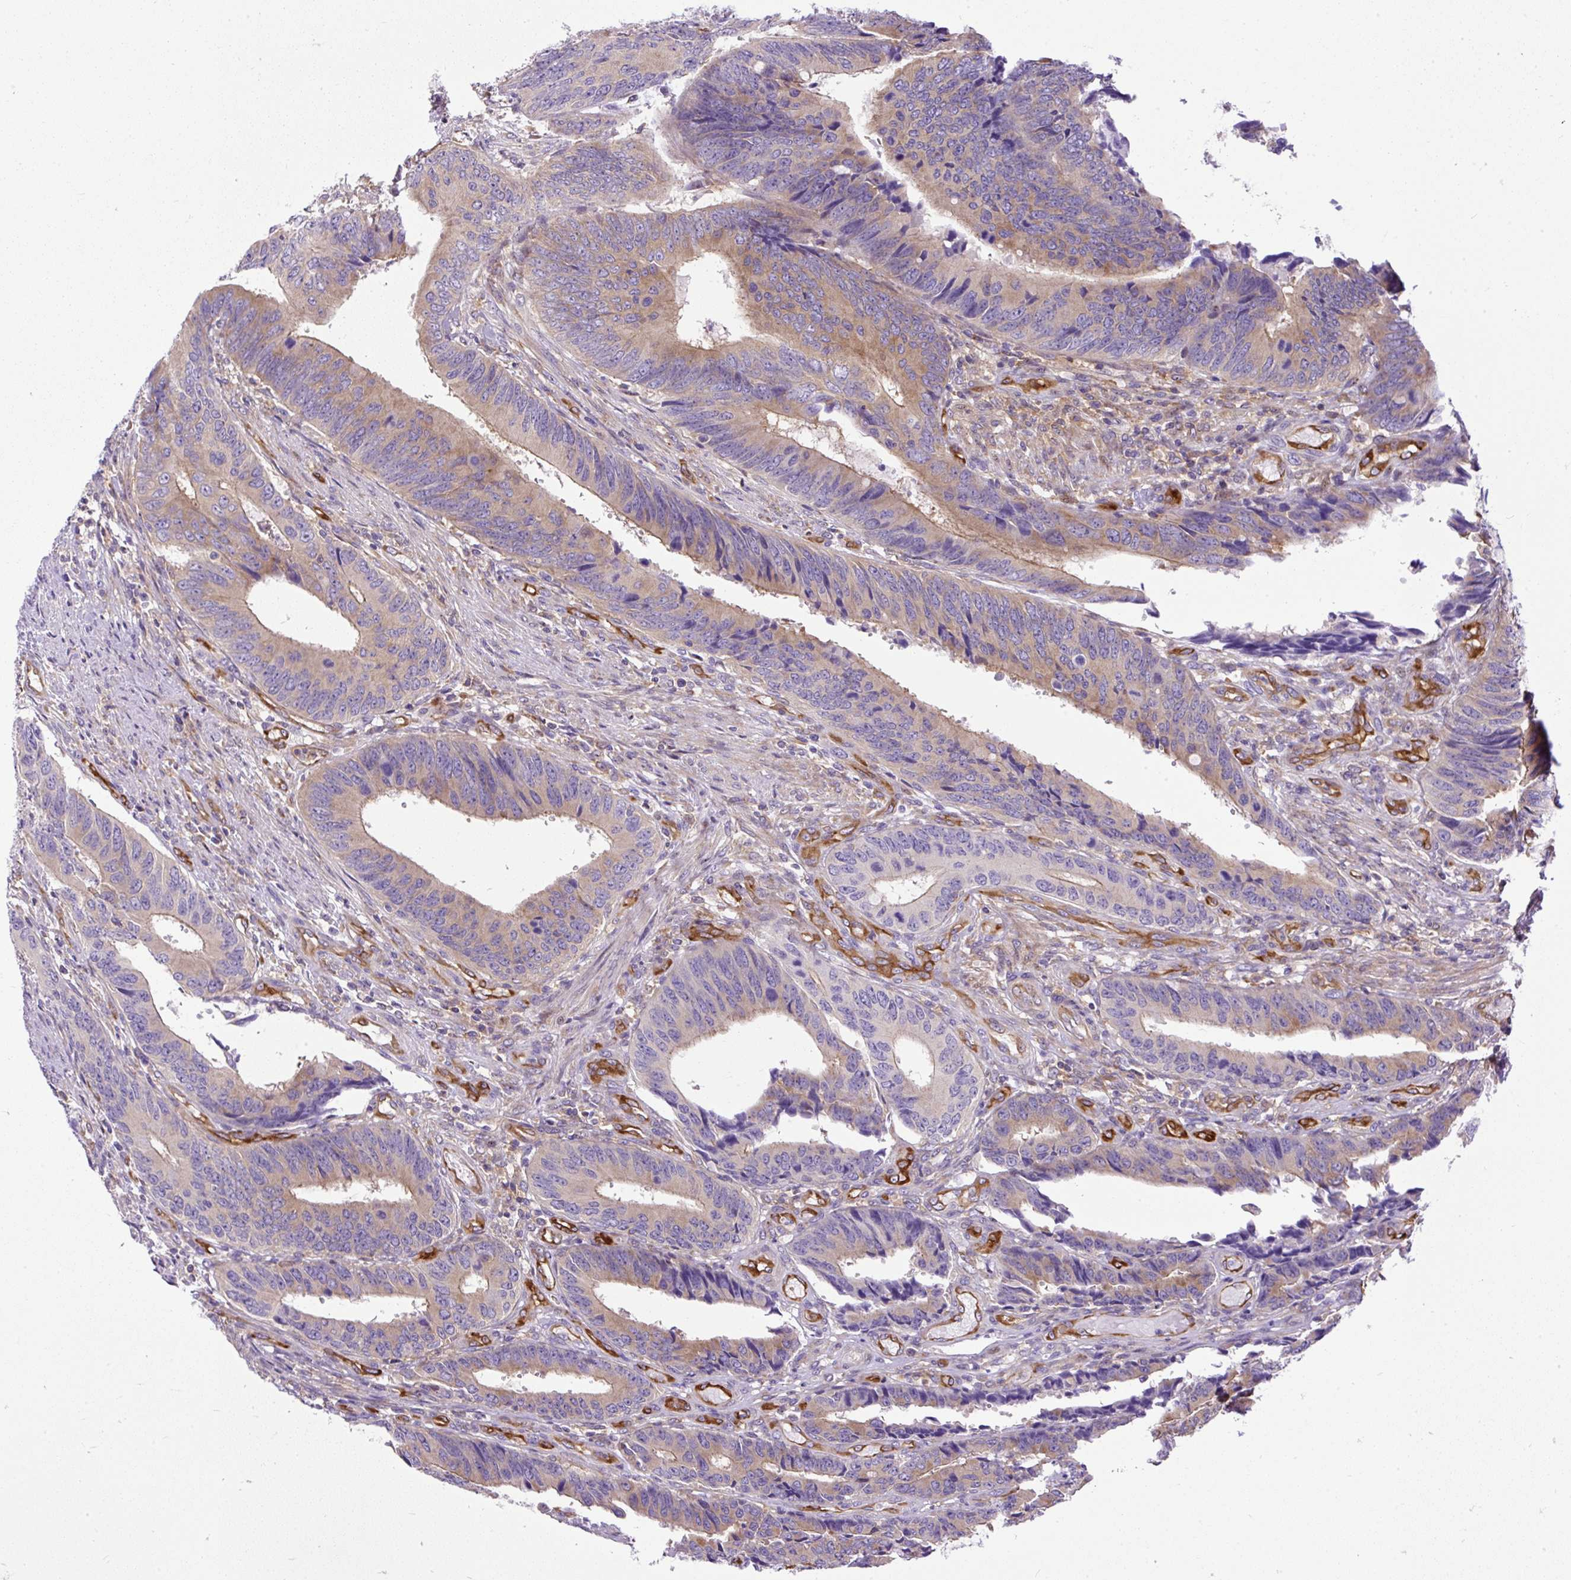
{"staining": {"intensity": "moderate", "quantity": "25%-75%", "location": "cytoplasmic/membranous"}, "tissue": "colorectal cancer", "cell_type": "Tumor cells", "image_type": "cancer", "snomed": [{"axis": "morphology", "description": "Adenocarcinoma, NOS"}, {"axis": "topography", "description": "Colon"}], "caption": "High-magnification brightfield microscopy of adenocarcinoma (colorectal) stained with DAB (3,3'-diaminobenzidine) (brown) and counterstained with hematoxylin (blue). tumor cells exhibit moderate cytoplasmic/membranous positivity is appreciated in about25%-75% of cells.", "gene": "MAP1S", "patient": {"sex": "male", "age": 87}}